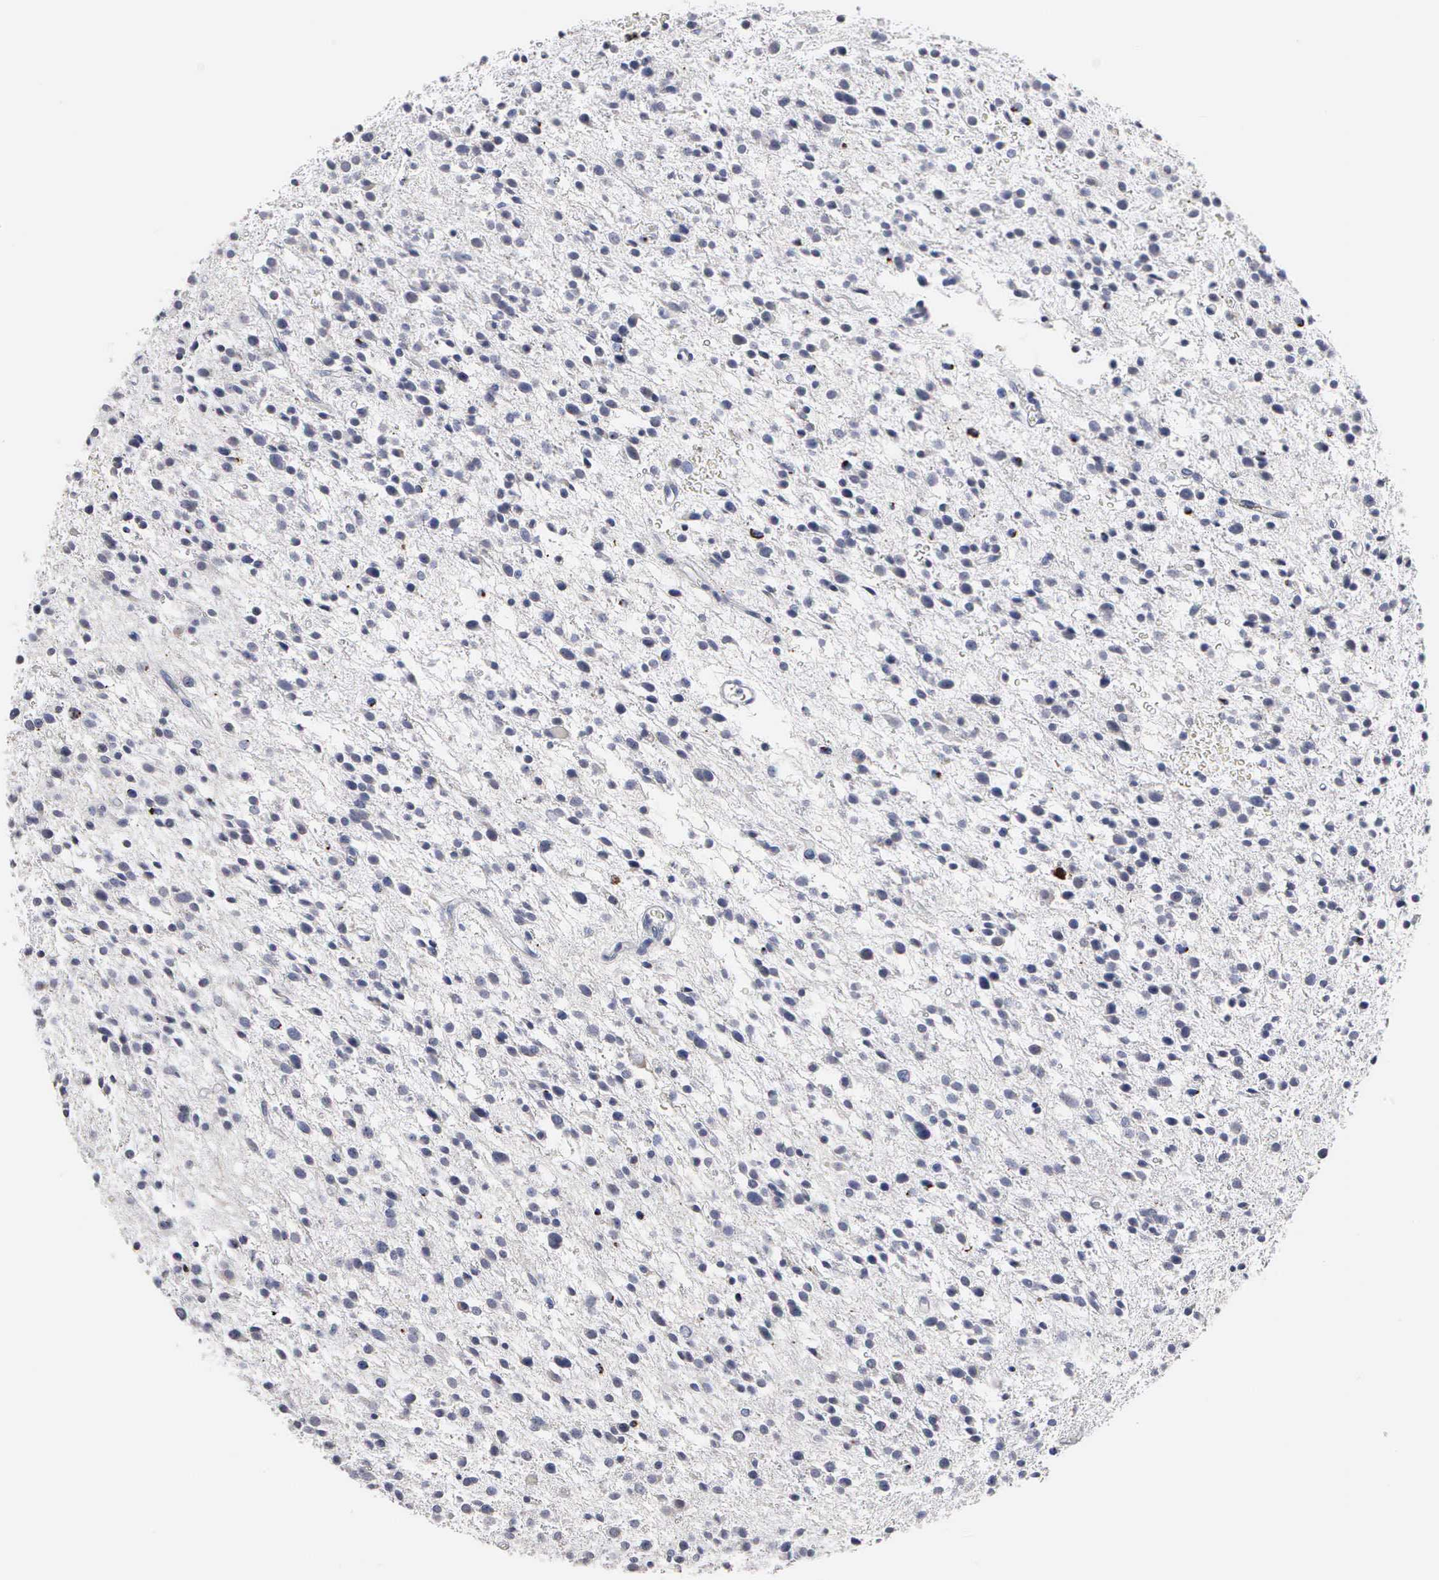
{"staining": {"intensity": "negative", "quantity": "none", "location": "none"}, "tissue": "glioma", "cell_type": "Tumor cells", "image_type": "cancer", "snomed": [{"axis": "morphology", "description": "Glioma, malignant, Low grade"}, {"axis": "topography", "description": "Brain"}], "caption": "Glioma was stained to show a protein in brown. There is no significant positivity in tumor cells.", "gene": "ASPHD2", "patient": {"sex": "female", "age": 36}}